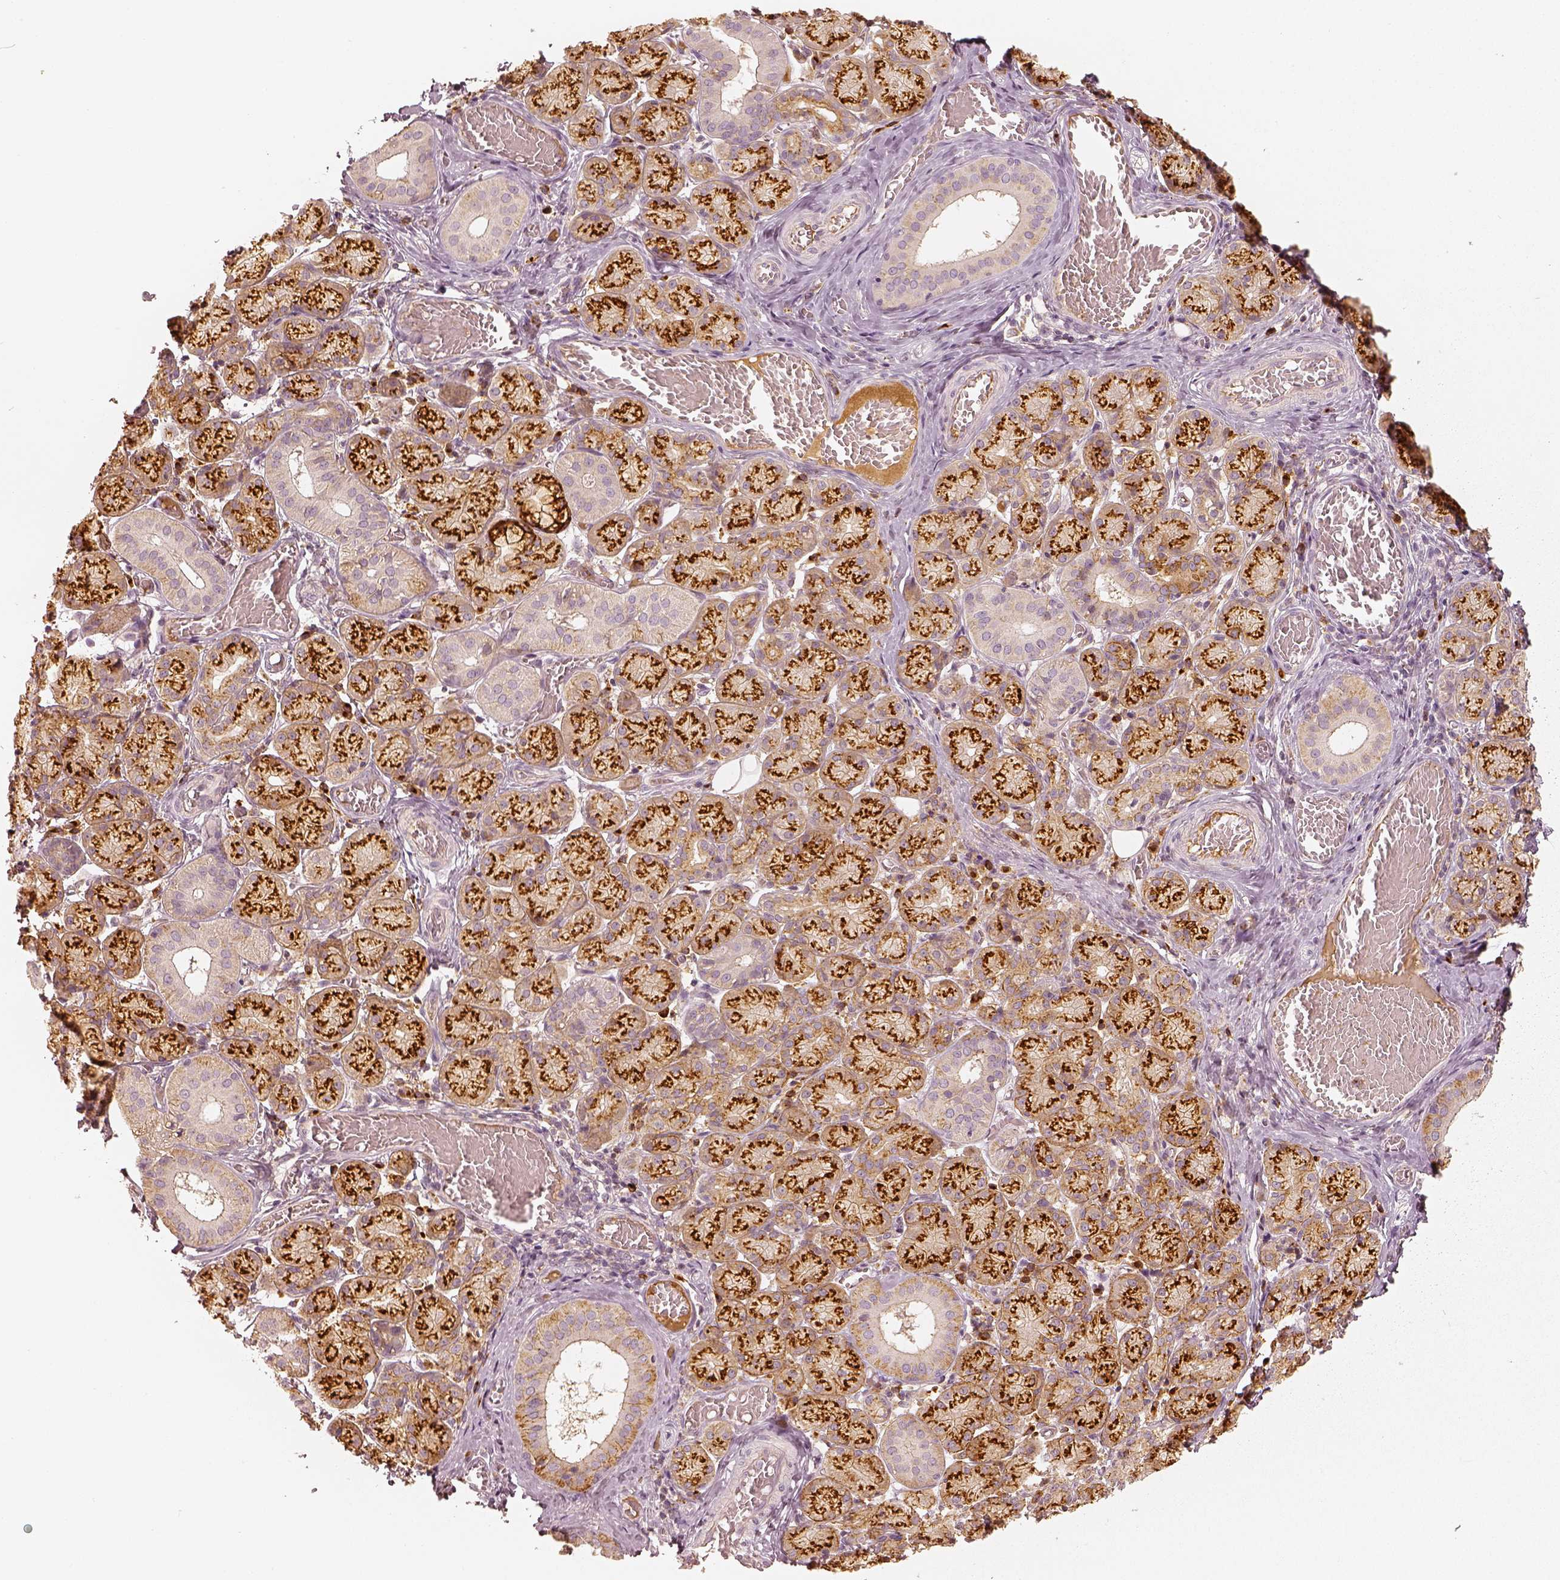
{"staining": {"intensity": "strong", "quantity": ">75%", "location": "cytoplasmic/membranous"}, "tissue": "salivary gland", "cell_type": "Glandular cells", "image_type": "normal", "snomed": [{"axis": "morphology", "description": "Normal tissue, NOS"}, {"axis": "topography", "description": "Salivary gland"}, {"axis": "topography", "description": "Peripheral nerve tissue"}], "caption": "About >75% of glandular cells in unremarkable human salivary gland show strong cytoplasmic/membranous protein positivity as visualized by brown immunohistochemical staining.", "gene": "GORASP2", "patient": {"sex": "female", "age": 24}}